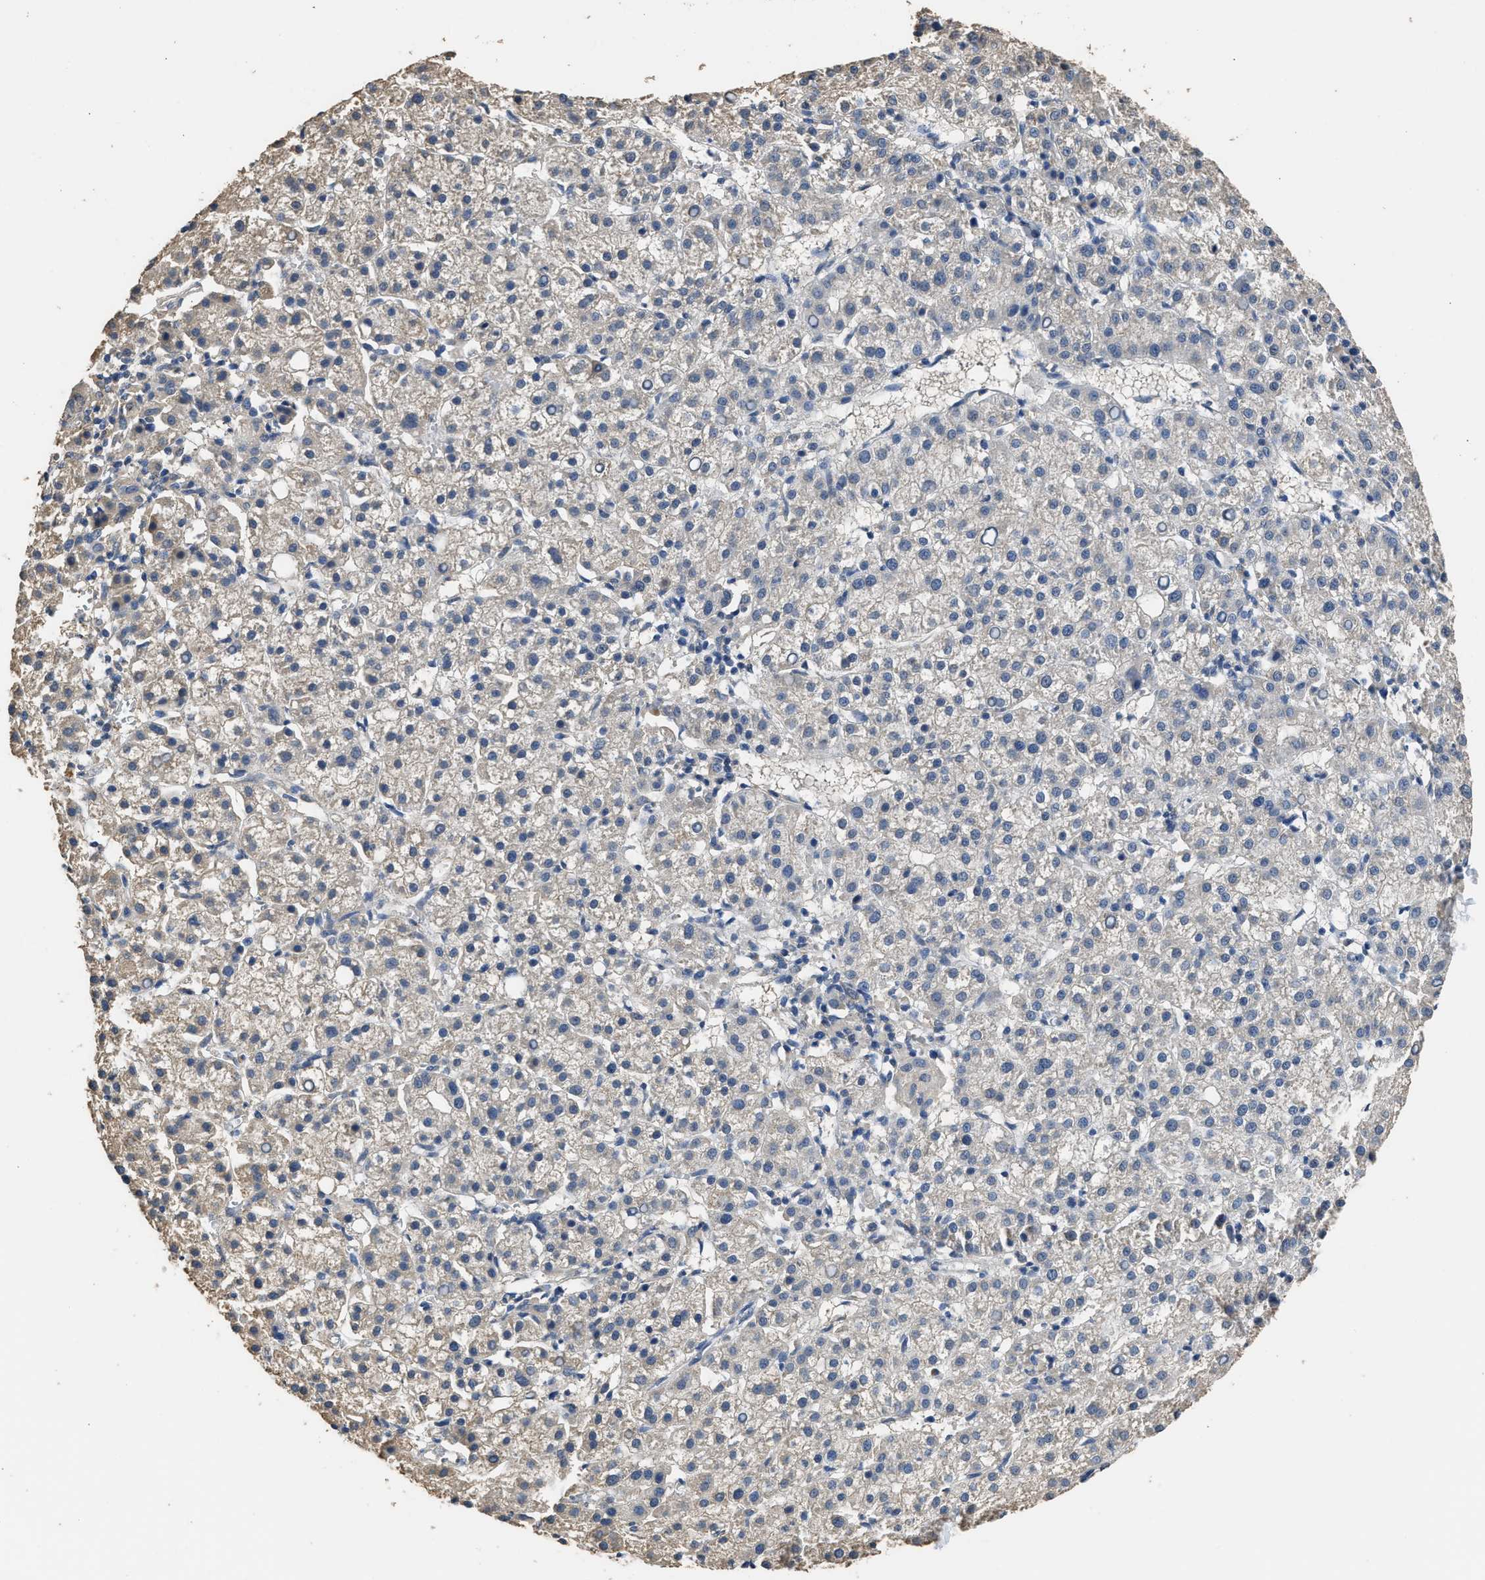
{"staining": {"intensity": "weak", "quantity": "<25%", "location": "cytoplasmic/membranous"}, "tissue": "liver cancer", "cell_type": "Tumor cells", "image_type": "cancer", "snomed": [{"axis": "morphology", "description": "Carcinoma, Hepatocellular, NOS"}, {"axis": "topography", "description": "Liver"}], "caption": "Tumor cells are negative for protein expression in human liver hepatocellular carcinoma.", "gene": "SPINT2", "patient": {"sex": "female", "age": 58}}